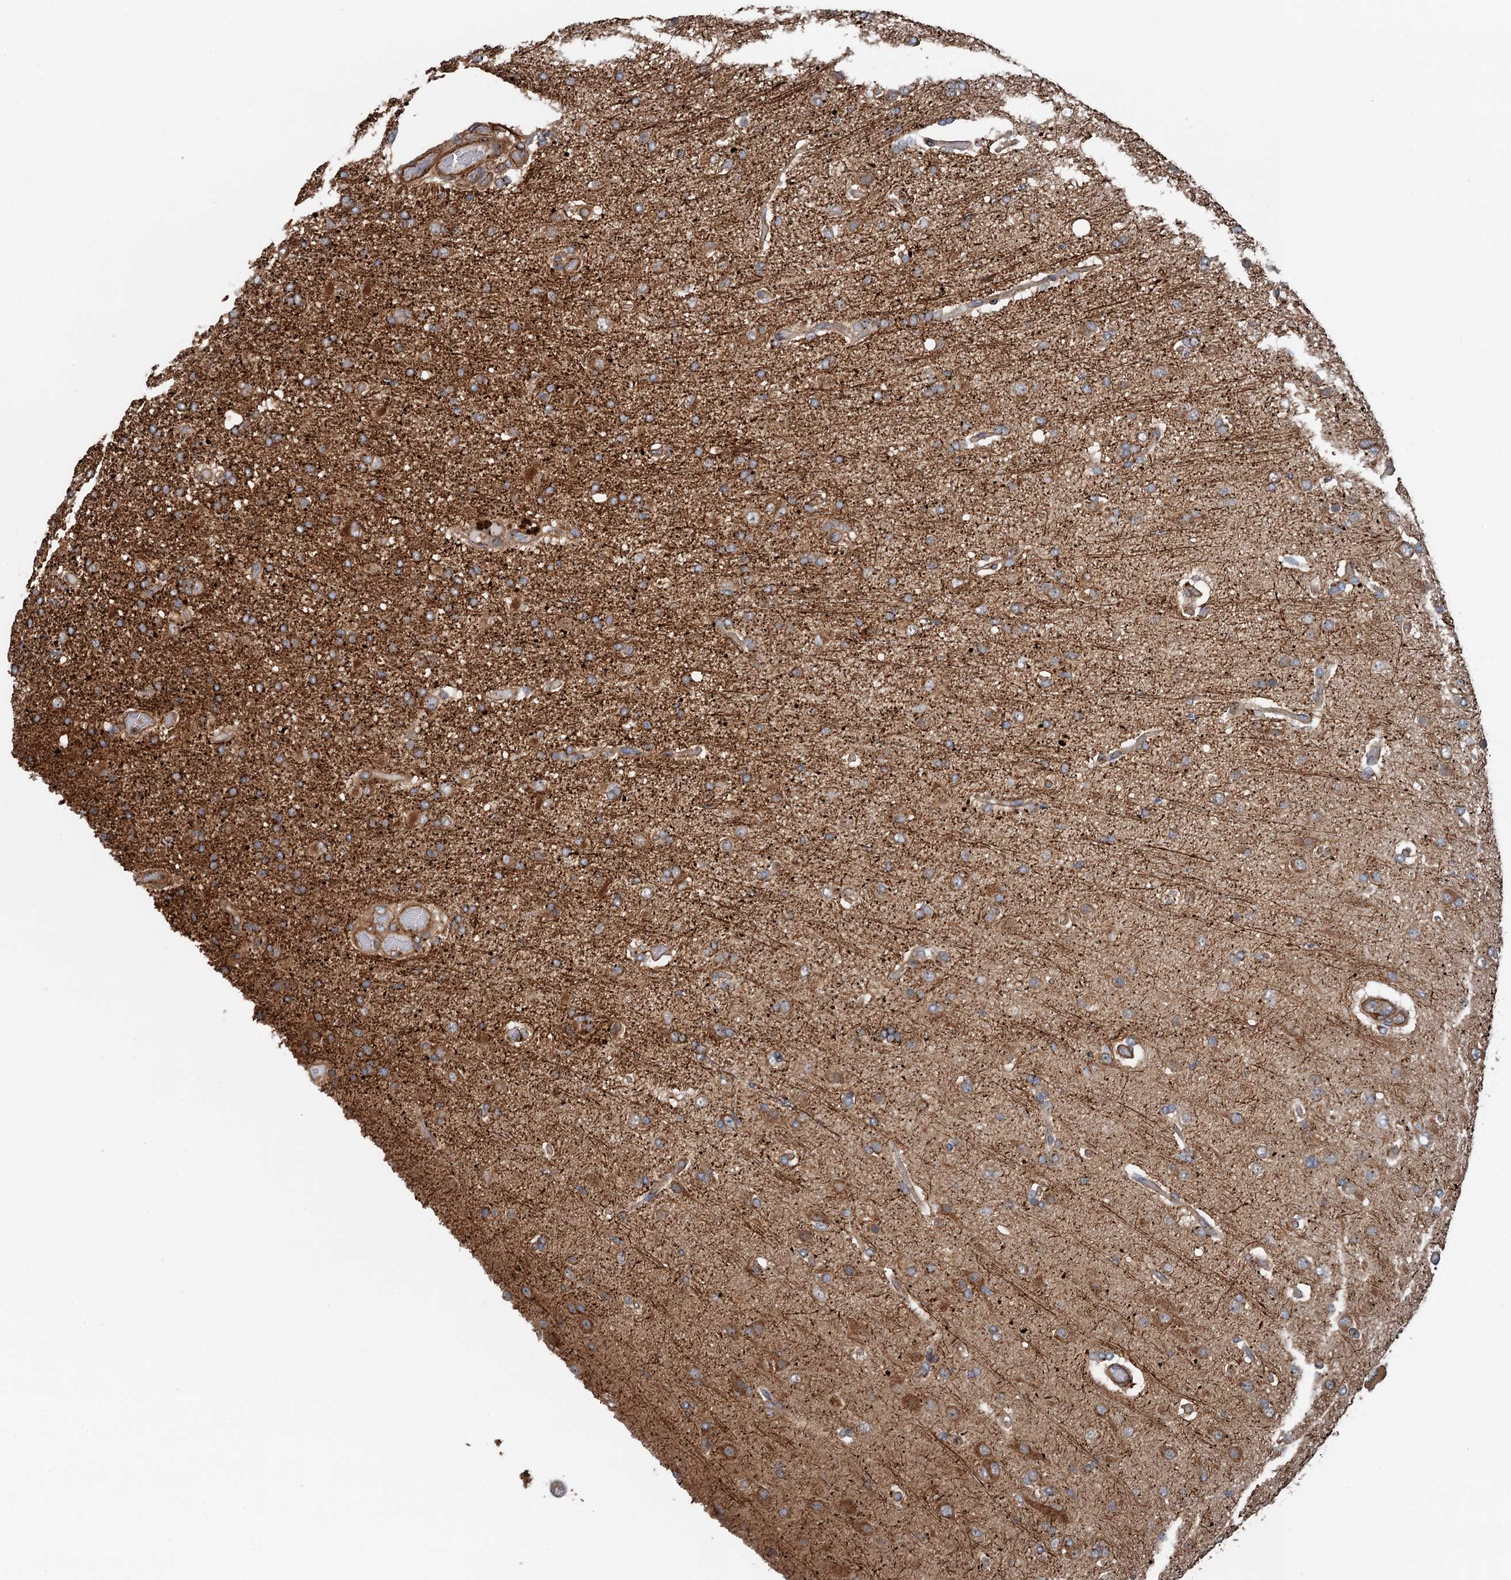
{"staining": {"intensity": "strong", "quantity": ">75%", "location": "cytoplasmic/membranous"}, "tissue": "glioma", "cell_type": "Tumor cells", "image_type": "cancer", "snomed": [{"axis": "morphology", "description": "Glioma, malignant, High grade"}, {"axis": "topography", "description": "Brain"}], "caption": "Immunohistochemistry photomicrograph of human malignant glioma (high-grade) stained for a protein (brown), which shows high levels of strong cytoplasmic/membranous staining in approximately >75% of tumor cells.", "gene": "ANKRD26", "patient": {"sex": "female", "age": 74}}